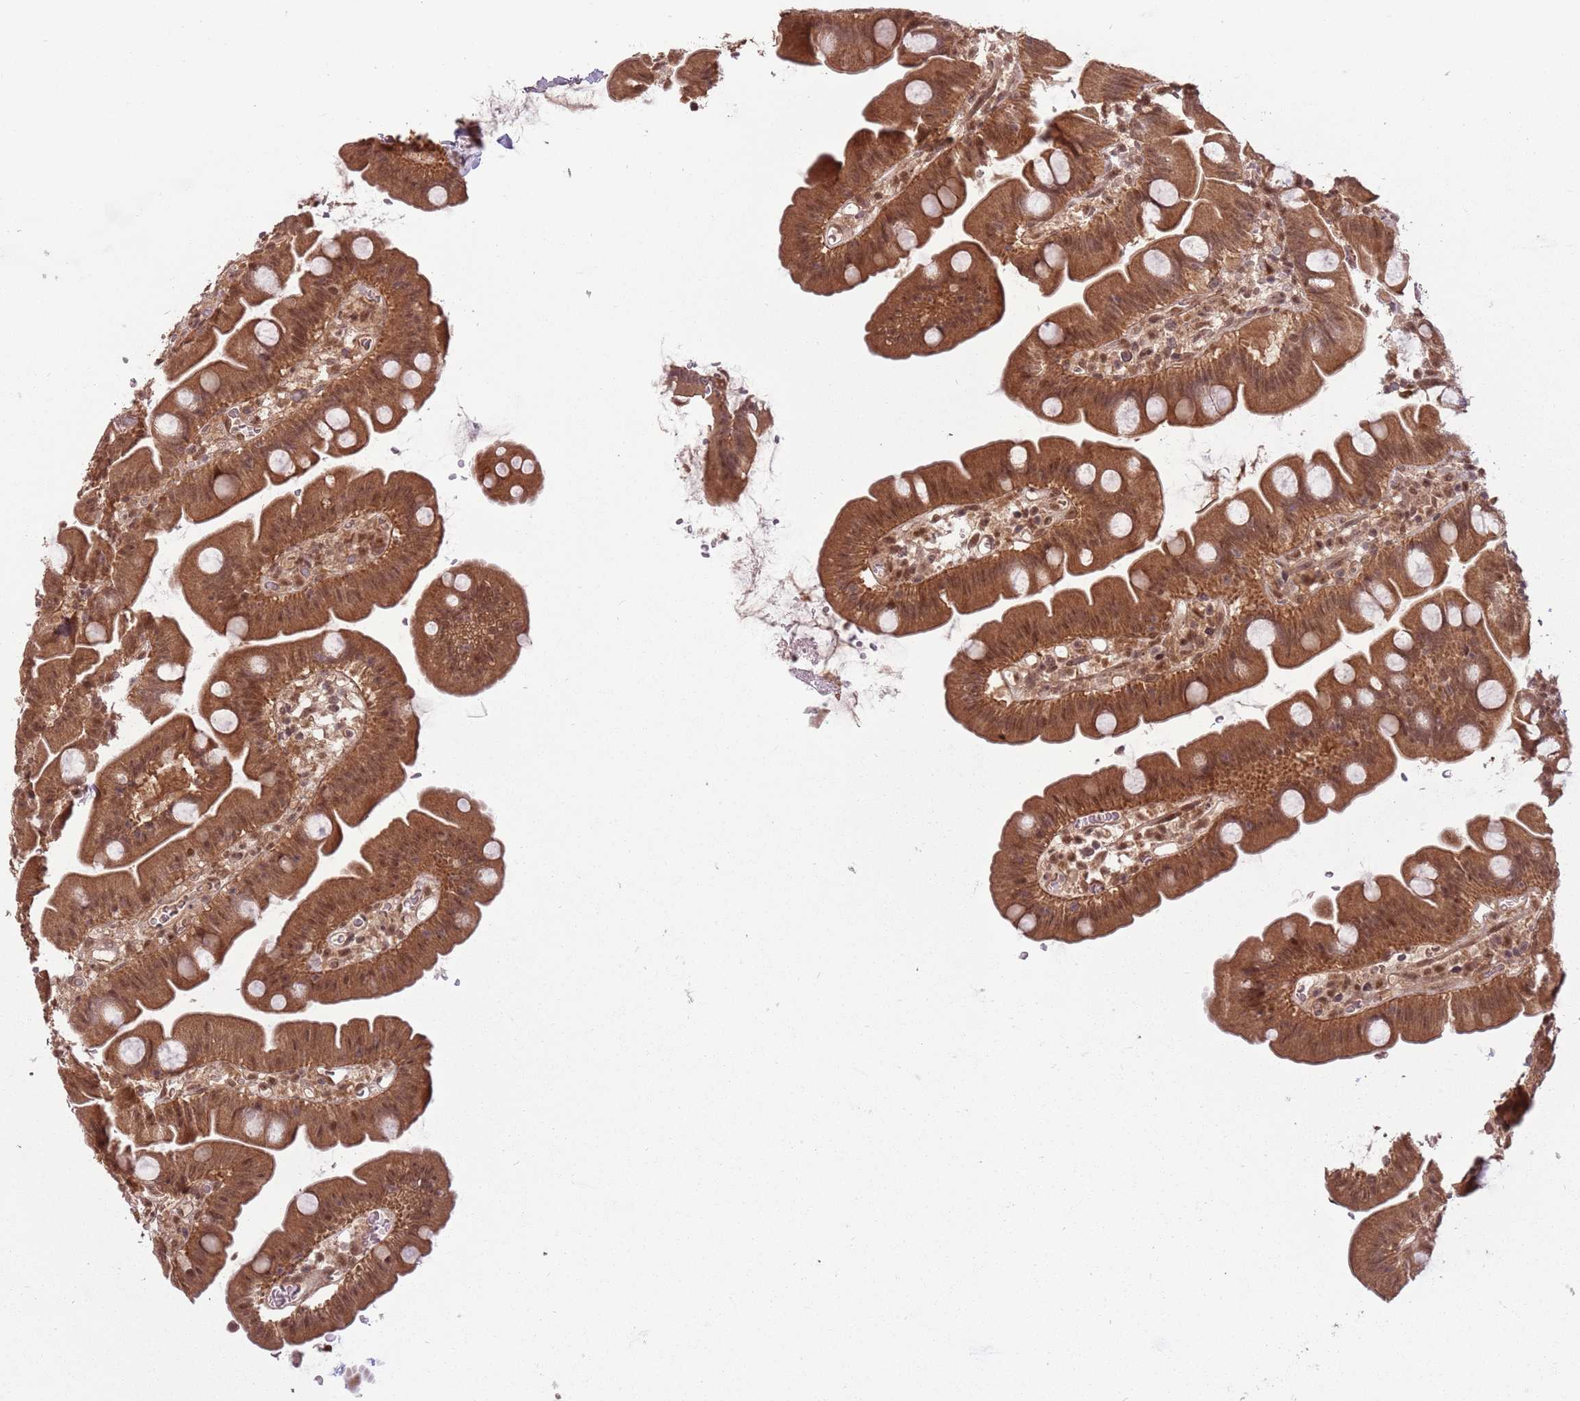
{"staining": {"intensity": "moderate", "quantity": ">75%", "location": "cytoplasmic/membranous,nuclear"}, "tissue": "small intestine", "cell_type": "Glandular cells", "image_type": "normal", "snomed": [{"axis": "morphology", "description": "Normal tissue, NOS"}, {"axis": "topography", "description": "Small intestine"}], "caption": "Small intestine stained with DAB (3,3'-diaminobenzidine) IHC shows medium levels of moderate cytoplasmic/membranous,nuclear expression in approximately >75% of glandular cells.", "gene": "ADAMTS3", "patient": {"sex": "female", "age": 68}}